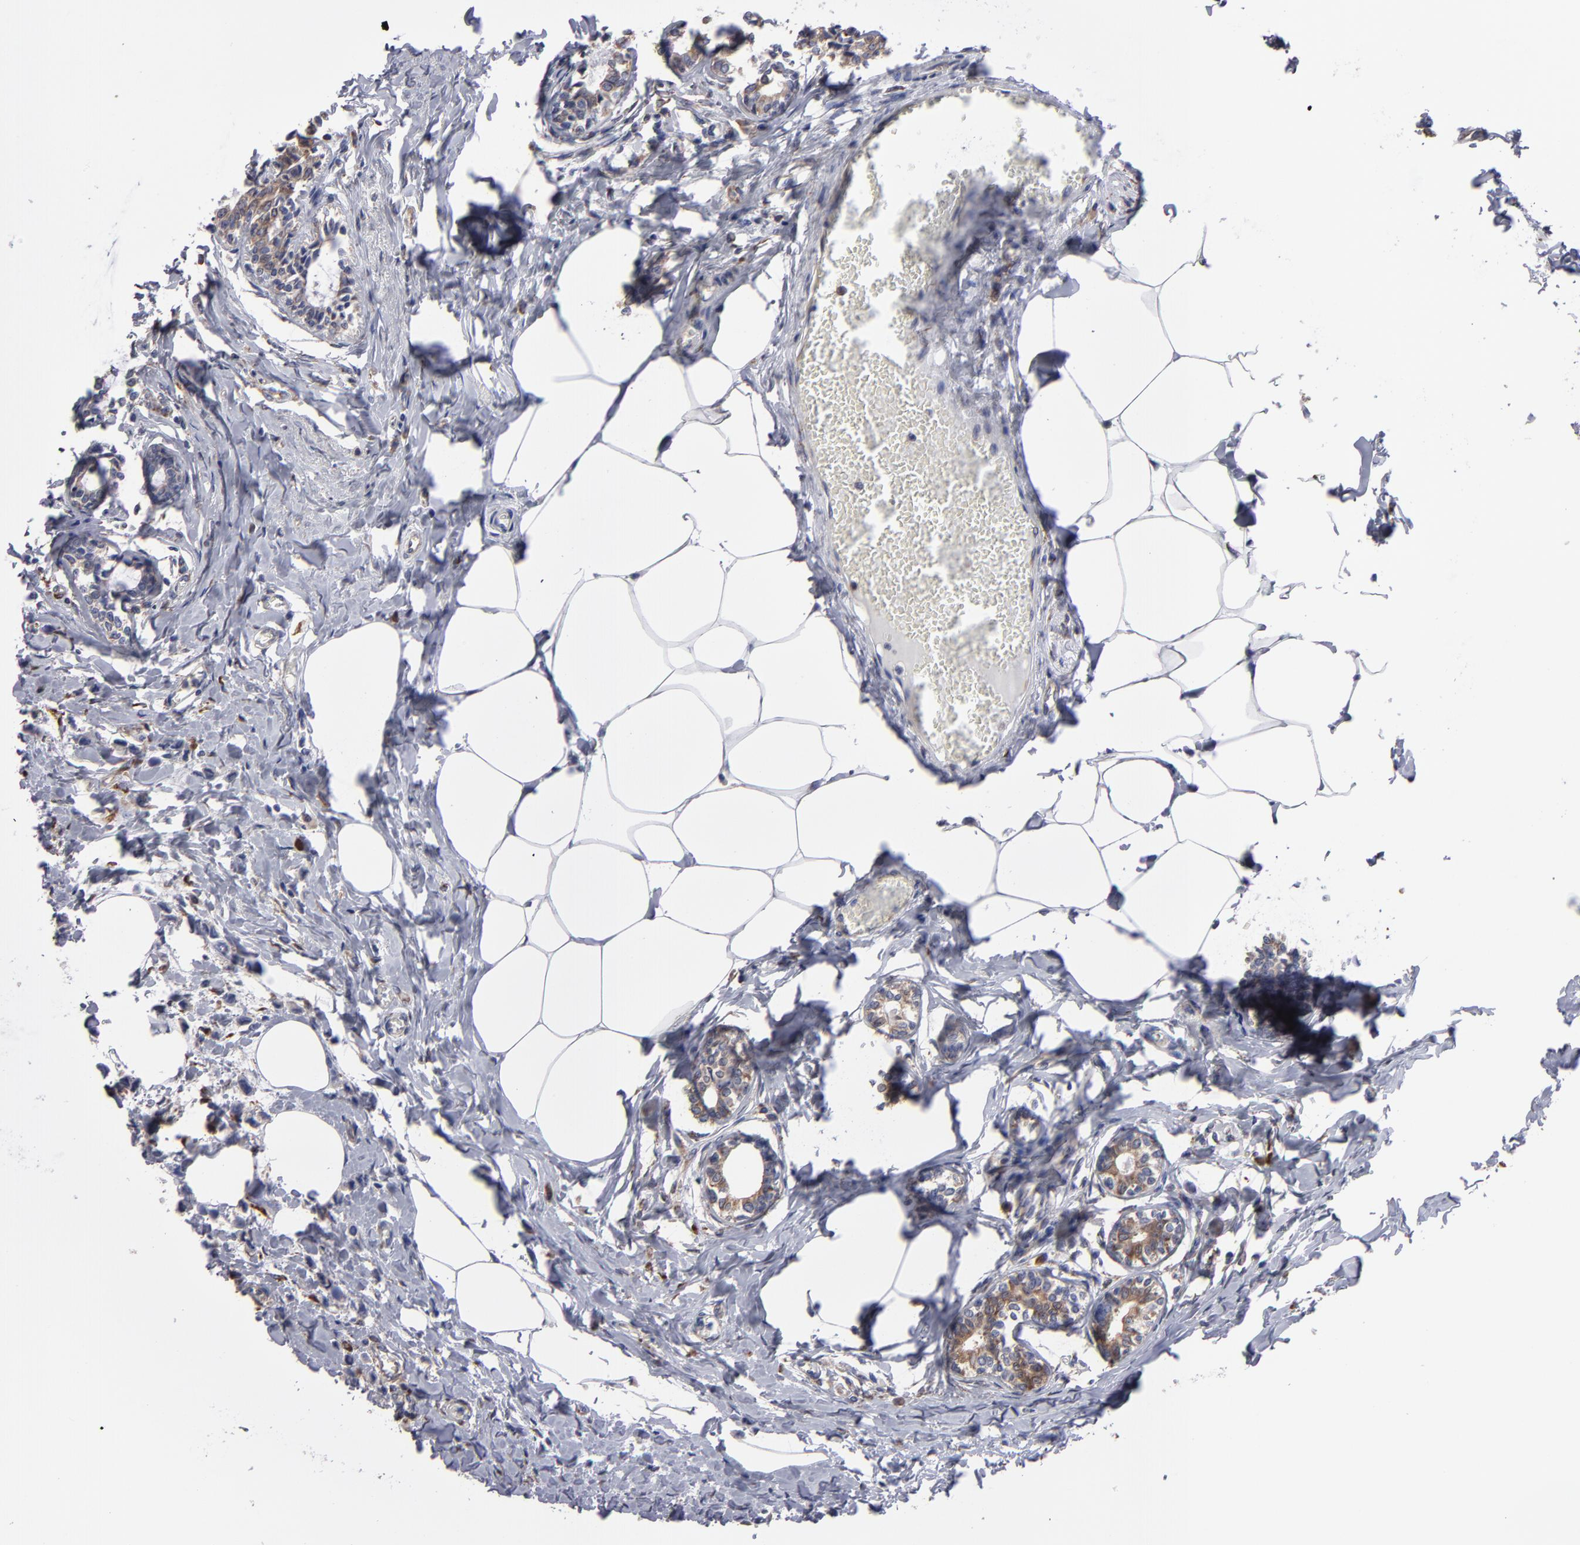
{"staining": {"intensity": "weak", "quantity": ">75%", "location": "cytoplasmic/membranous"}, "tissue": "breast cancer", "cell_type": "Tumor cells", "image_type": "cancer", "snomed": [{"axis": "morphology", "description": "Lobular carcinoma"}, {"axis": "topography", "description": "Breast"}], "caption": "Weak cytoplasmic/membranous protein positivity is seen in approximately >75% of tumor cells in breast lobular carcinoma. (brown staining indicates protein expression, while blue staining denotes nuclei).", "gene": "SND1", "patient": {"sex": "female", "age": 51}}